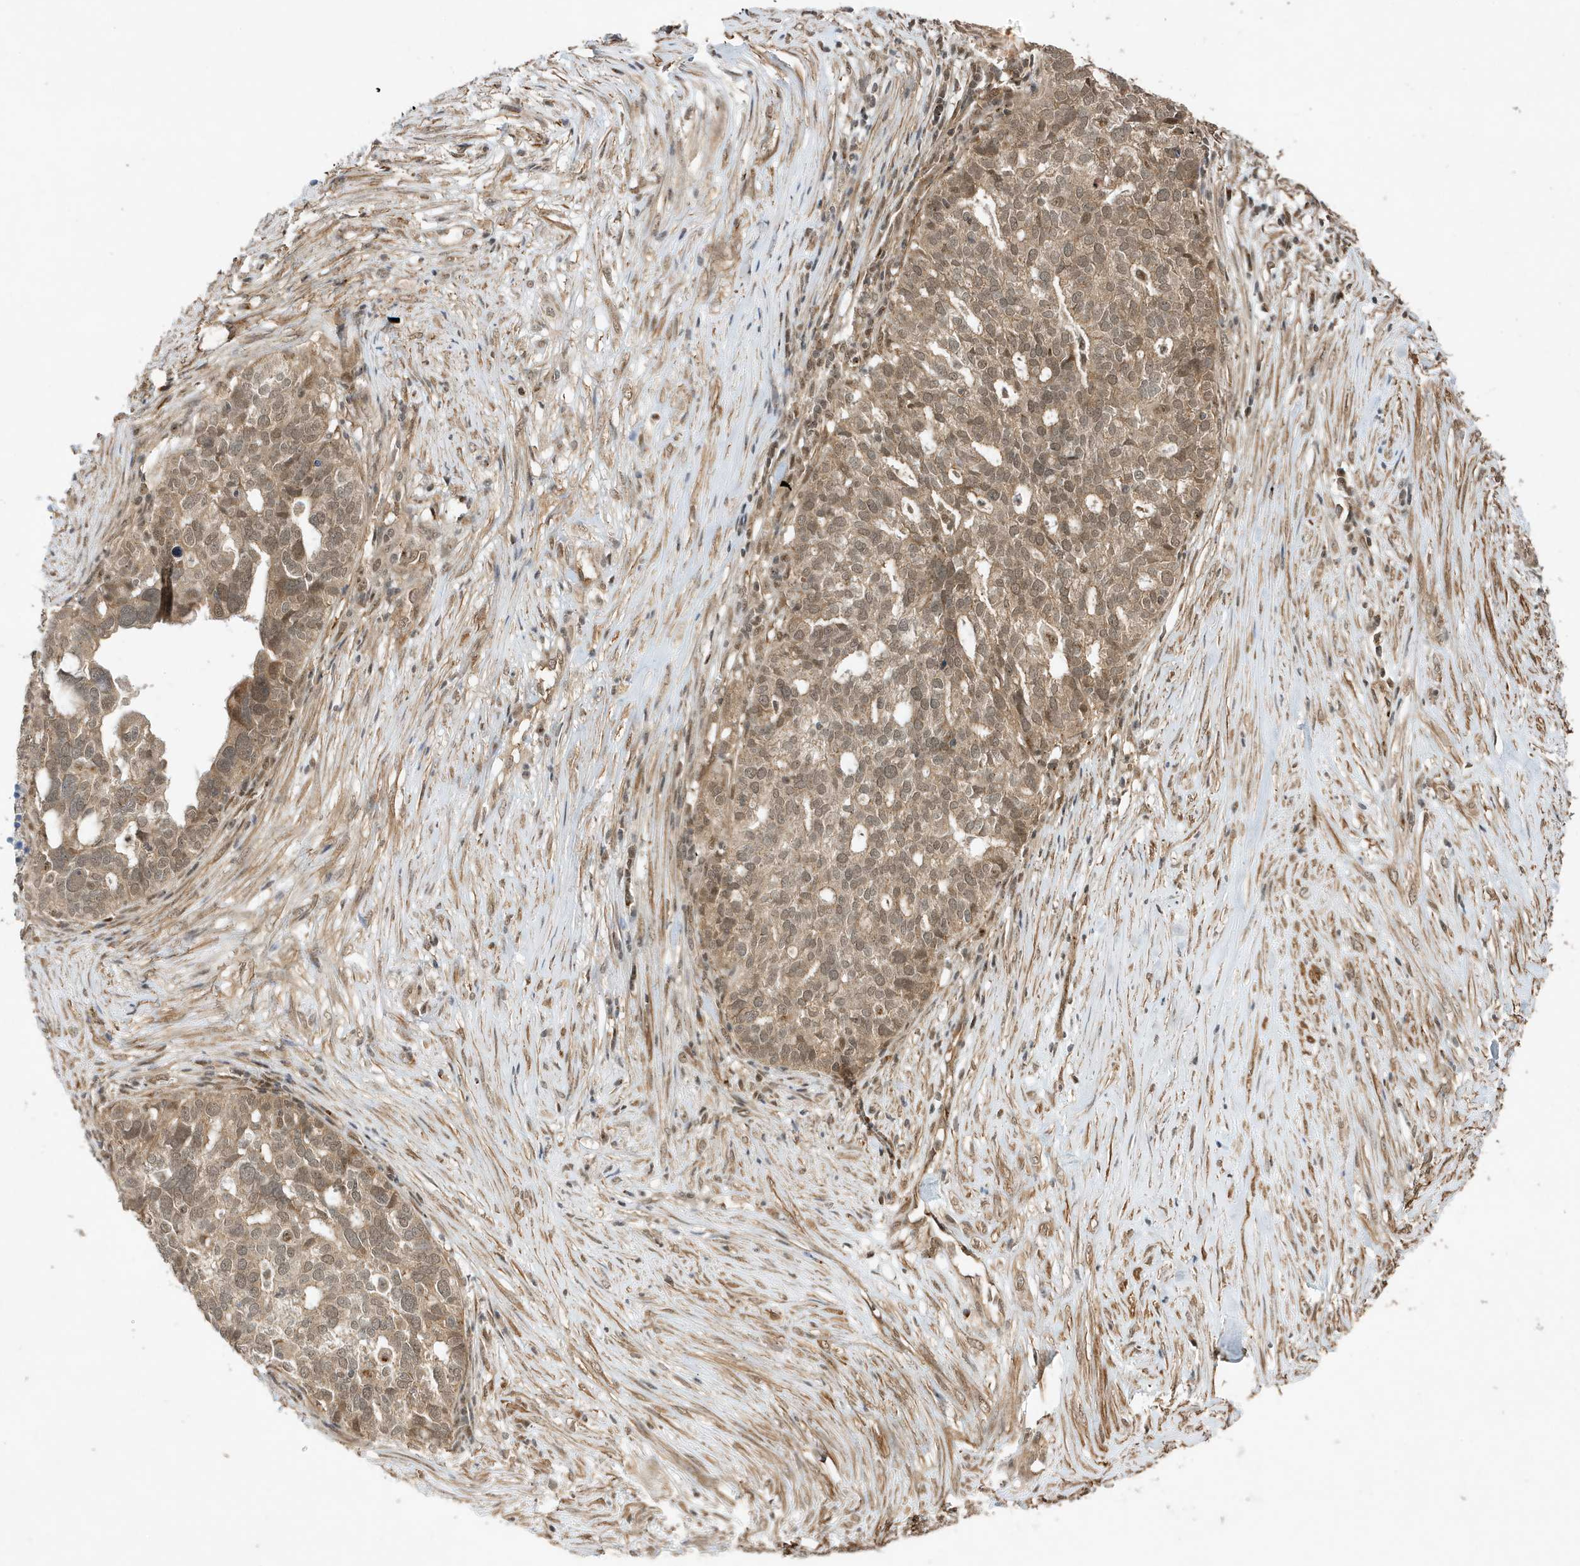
{"staining": {"intensity": "weak", "quantity": "25%-75%", "location": "cytoplasmic/membranous,nuclear"}, "tissue": "ovarian cancer", "cell_type": "Tumor cells", "image_type": "cancer", "snomed": [{"axis": "morphology", "description": "Cystadenocarcinoma, serous, NOS"}, {"axis": "topography", "description": "Ovary"}], "caption": "Human ovarian cancer stained with a brown dye demonstrates weak cytoplasmic/membranous and nuclear positive staining in approximately 25%-75% of tumor cells.", "gene": "MAST3", "patient": {"sex": "female", "age": 59}}